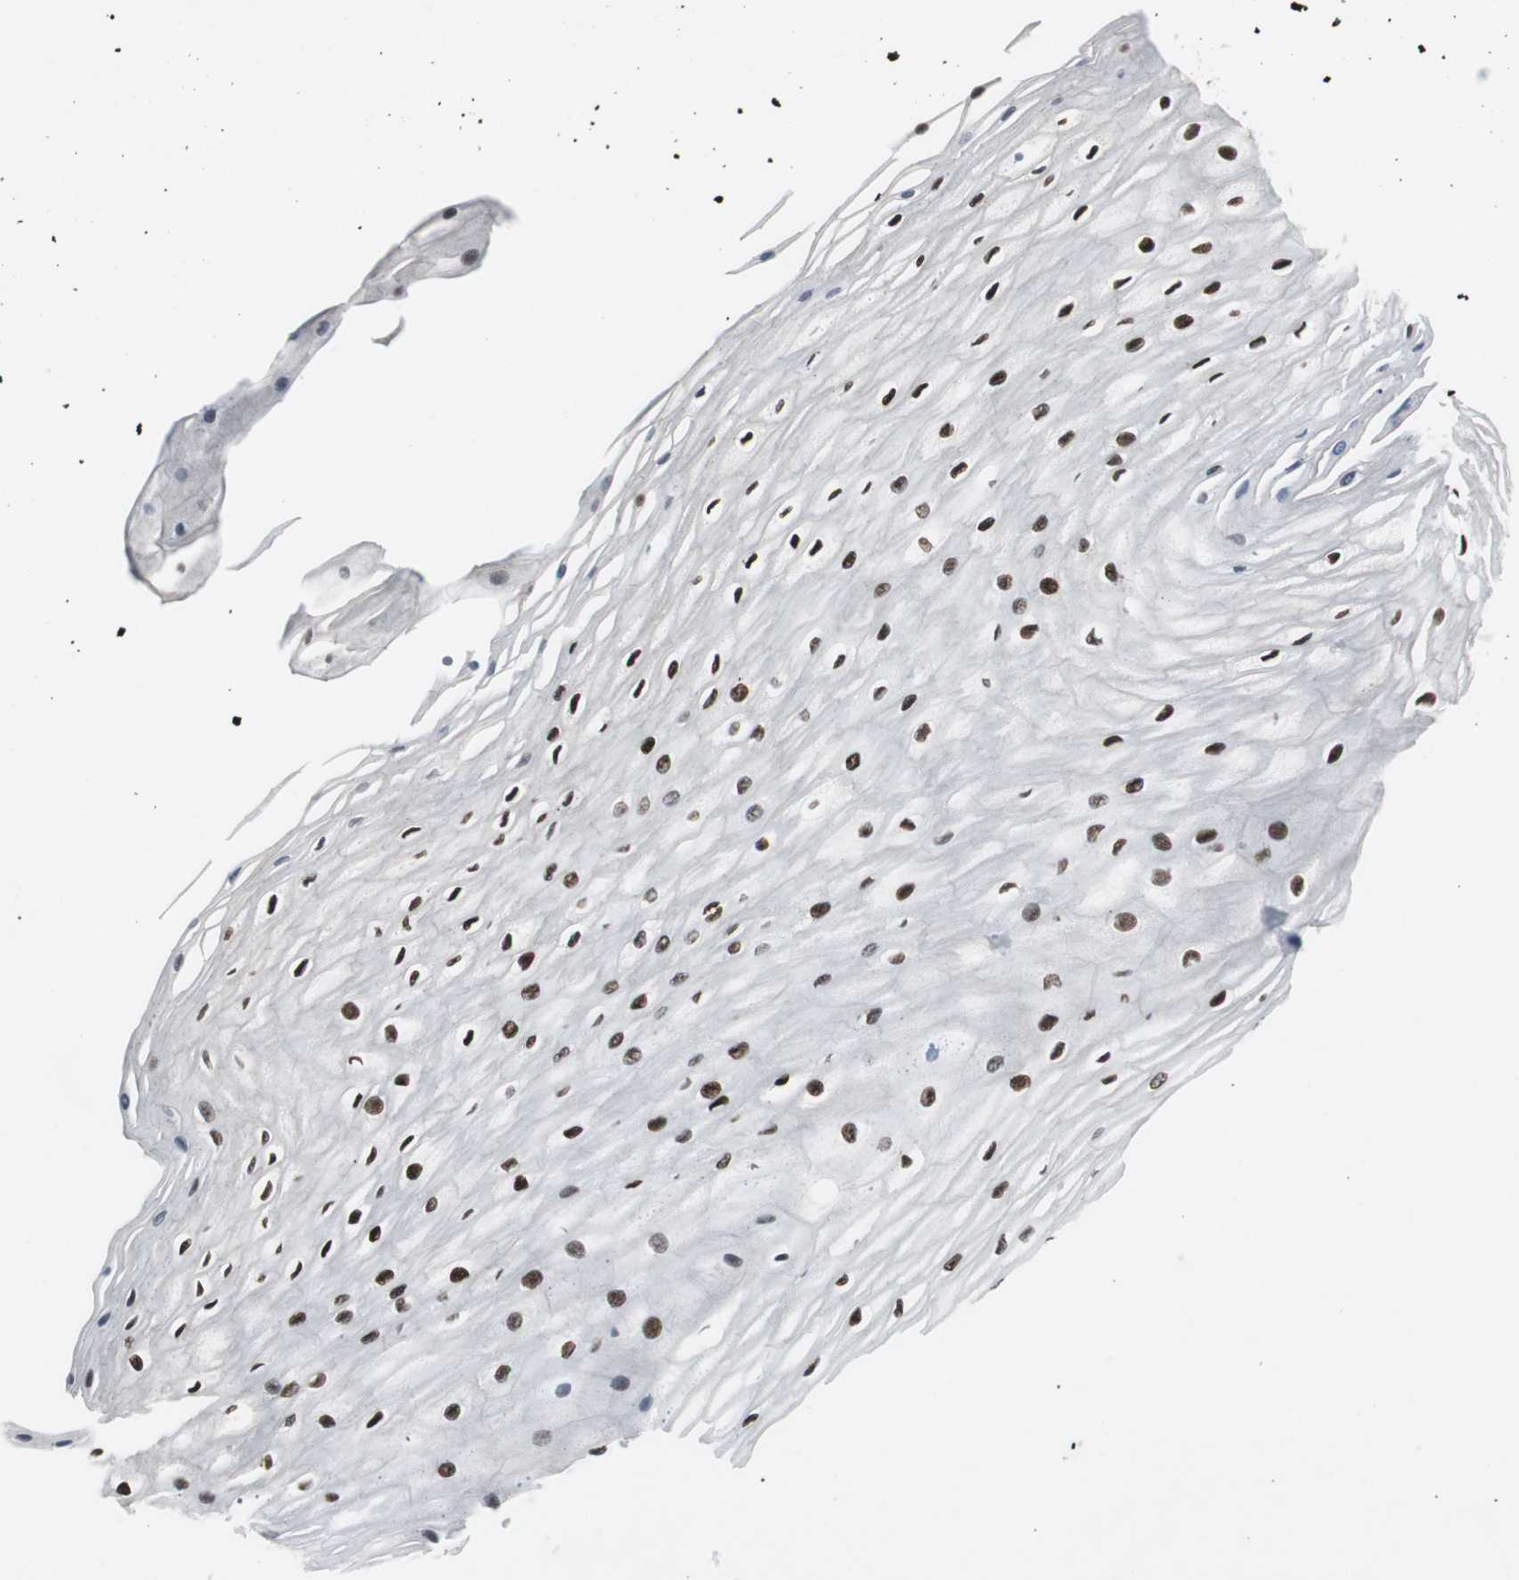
{"staining": {"intensity": "strong", "quantity": ">75%", "location": "nuclear"}, "tissue": "esophagus", "cell_type": "Squamous epithelial cells", "image_type": "normal", "snomed": [{"axis": "morphology", "description": "Normal tissue, NOS"}, {"axis": "morphology", "description": "Squamous cell carcinoma, NOS"}, {"axis": "topography", "description": "Esophagus"}], "caption": "Immunohistochemistry of normal human esophagus shows high levels of strong nuclear staining in about >75% of squamous epithelial cells. (DAB (3,3'-diaminobenzidine) = brown stain, brightfield microscopy at high magnification).", "gene": "MEF2D", "patient": {"sex": "male", "age": 65}}